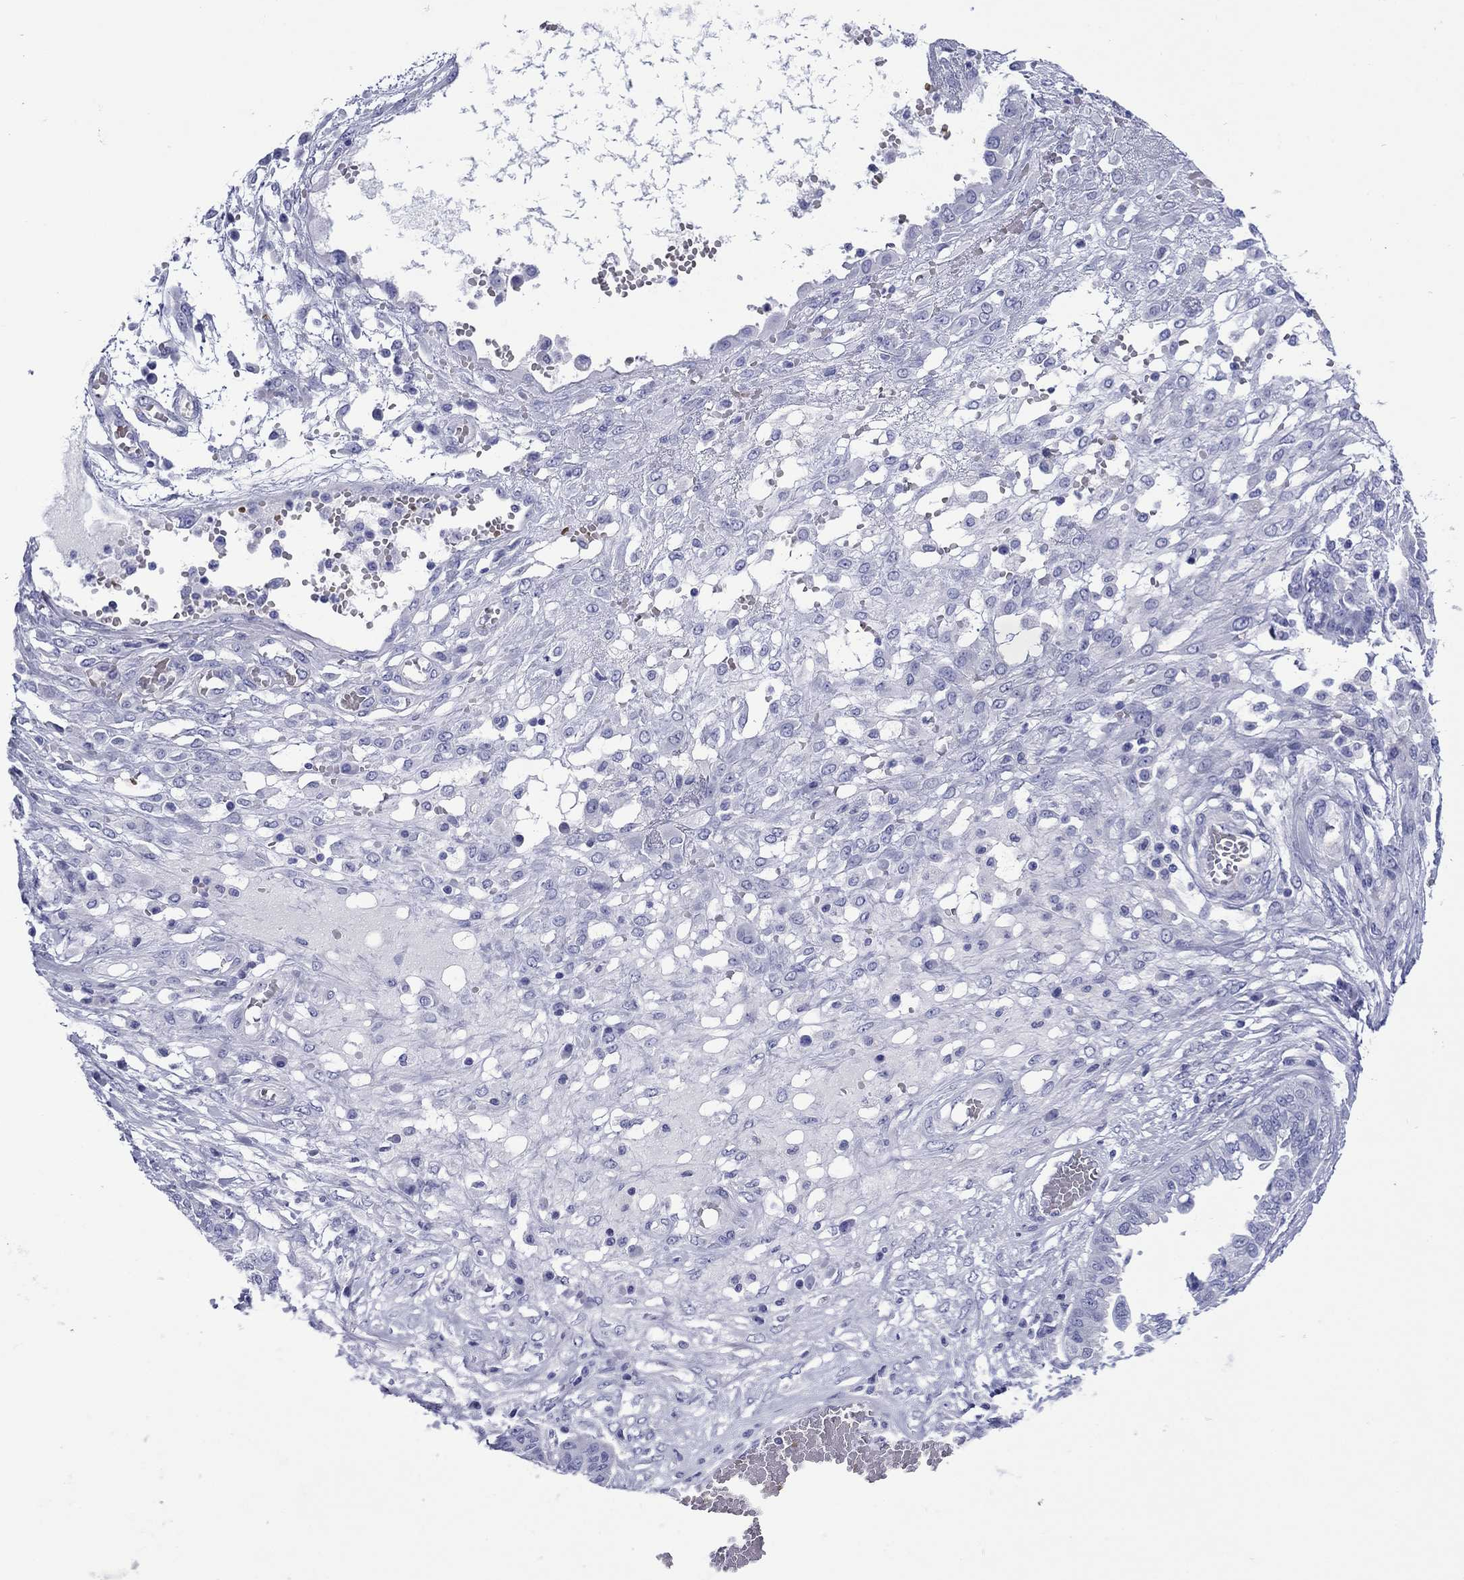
{"staining": {"intensity": "negative", "quantity": "none", "location": "none"}, "tissue": "ovarian cancer", "cell_type": "Tumor cells", "image_type": "cancer", "snomed": [{"axis": "morphology", "description": "Cystadenocarcinoma, serous, NOS"}, {"axis": "topography", "description": "Ovary"}], "caption": "Histopathology image shows no significant protein staining in tumor cells of serous cystadenocarcinoma (ovarian).", "gene": "ROM1", "patient": {"sex": "female", "age": 67}}